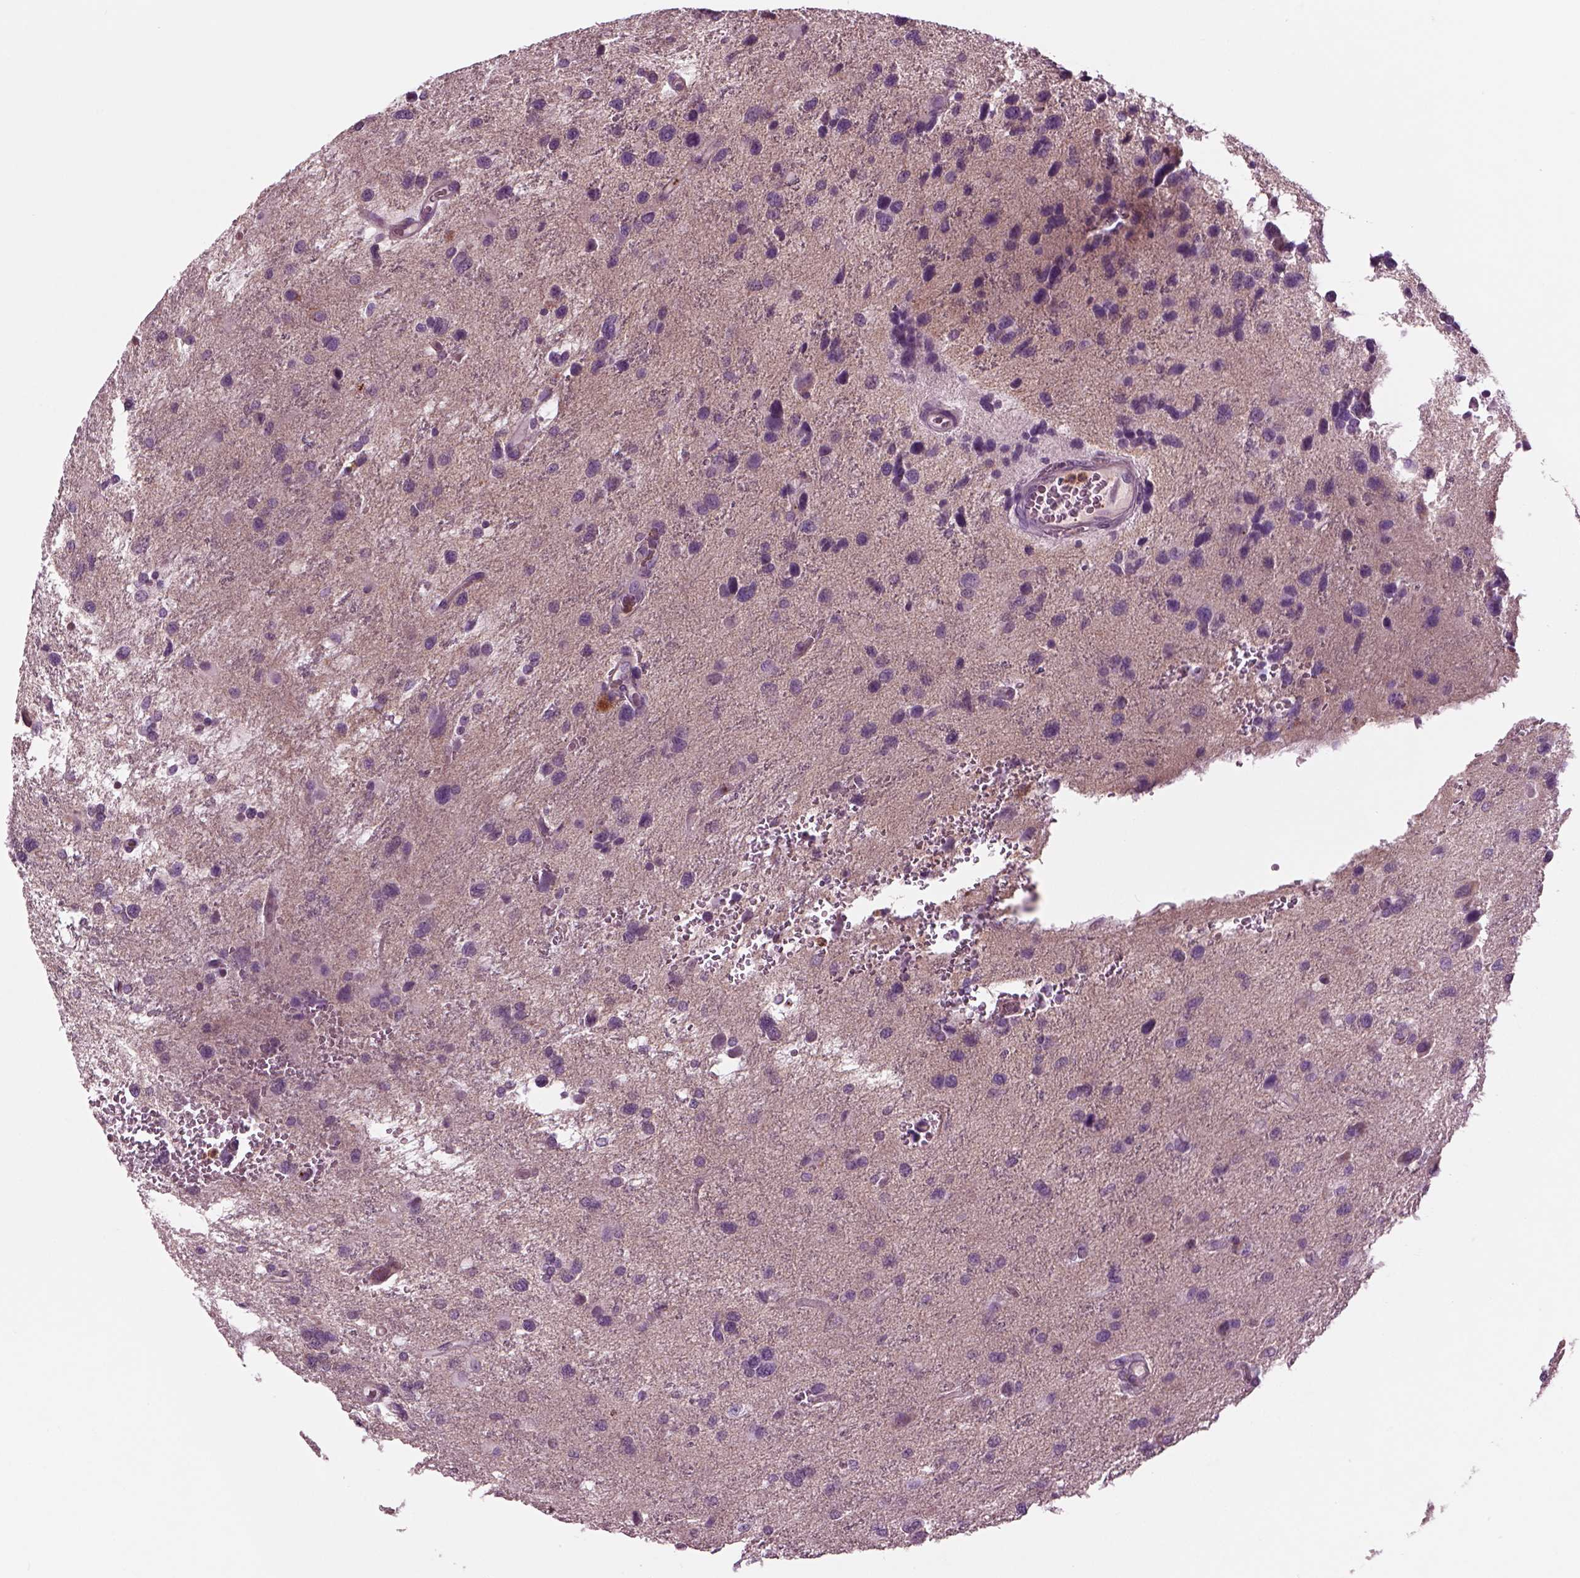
{"staining": {"intensity": "negative", "quantity": "none", "location": "none"}, "tissue": "glioma", "cell_type": "Tumor cells", "image_type": "cancer", "snomed": [{"axis": "morphology", "description": "Glioma, malignant, NOS"}, {"axis": "morphology", "description": "Glioma, malignant, High grade"}, {"axis": "topography", "description": "Brain"}], "caption": "An IHC histopathology image of high-grade glioma (malignant) is shown. There is no staining in tumor cells of high-grade glioma (malignant). (DAB (3,3'-diaminobenzidine) immunohistochemistry with hematoxylin counter stain).", "gene": "SLC2A3", "patient": {"sex": "female", "age": 71}}